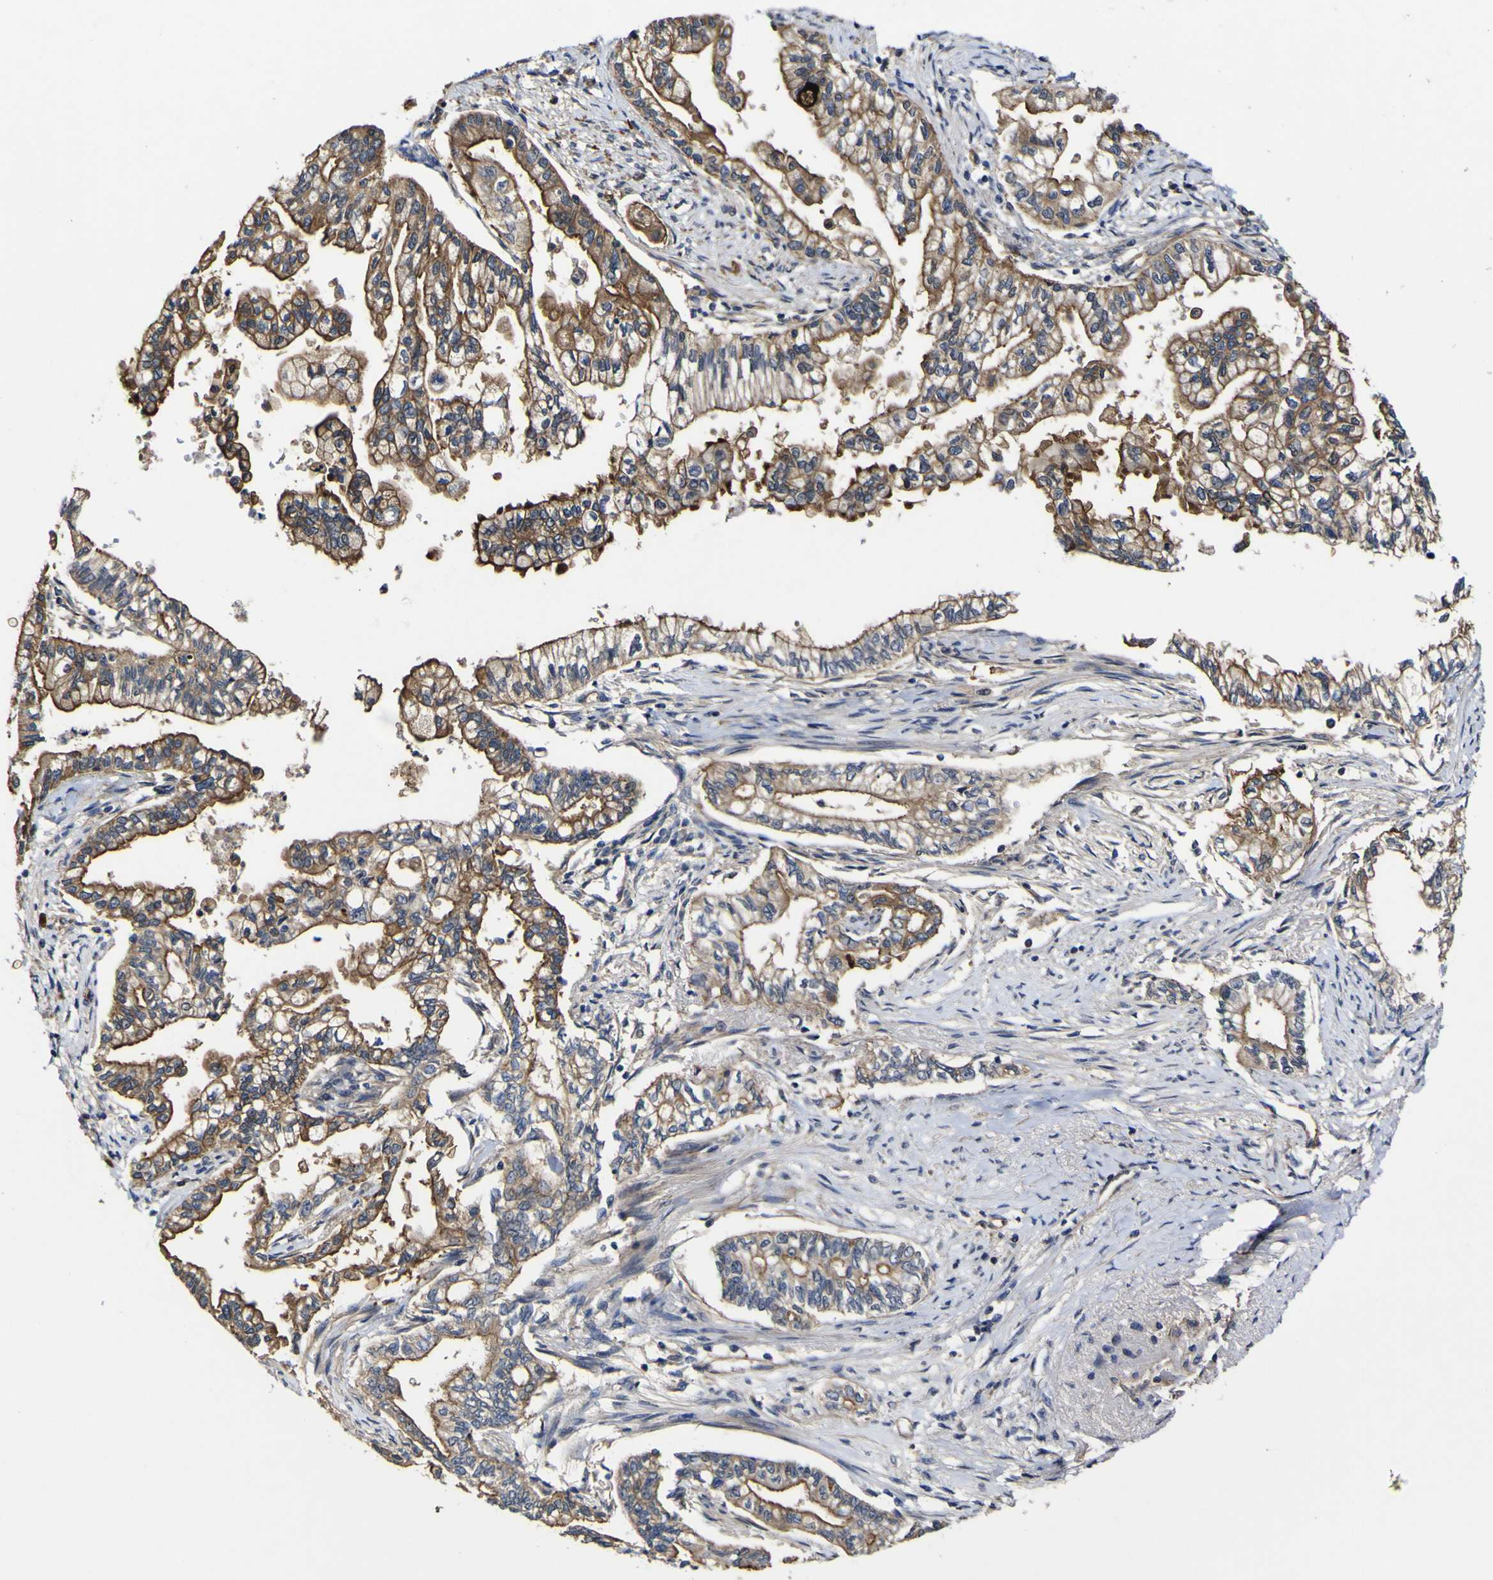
{"staining": {"intensity": "moderate", "quantity": ">75%", "location": "cytoplasmic/membranous"}, "tissue": "pancreatic cancer", "cell_type": "Tumor cells", "image_type": "cancer", "snomed": [{"axis": "morphology", "description": "Normal tissue, NOS"}, {"axis": "topography", "description": "Pancreas"}], "caption": "Immunohistochemistry image of neoplastic tissue: human pancreatic cancer stained using immunohistochemistry (IHC) displays medium levels of moderate protein expression localized specifically in the cytoplasmic/membranous of tumor cells, appearing as a cytoplasmic/membranous brown color.", "gene": "CCL2", "patient": {"sex": "male", "age": 42}}